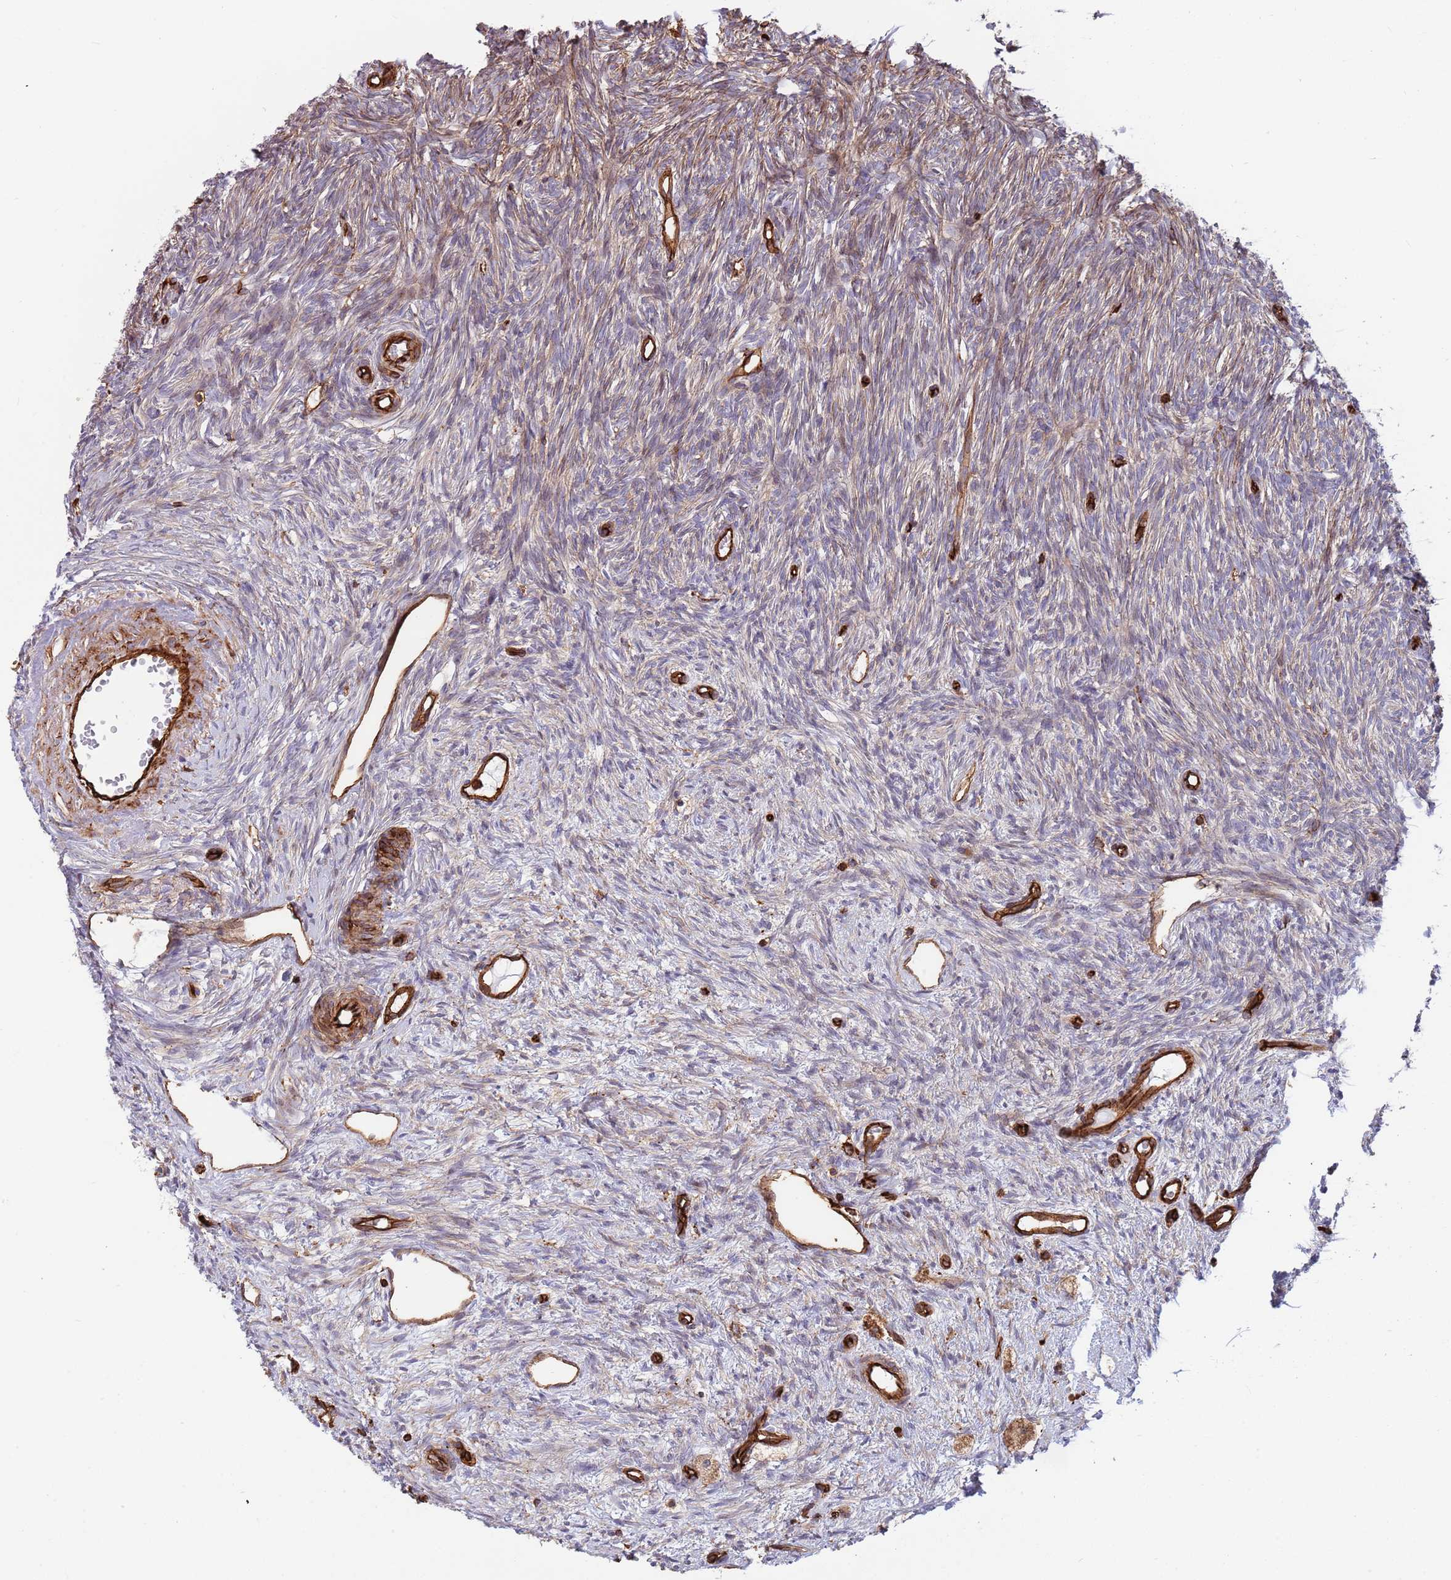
{"staining": {"intensity": "weak", "quantity": "25%-75%", "location": "cytoplasmic/membranous"}, "tissue": "ovary", "cell_type": "Ovarian stroma cells", "image_type": "normal", "snomed": [{"axis": "morphology", "description": "Normal tissue, NOS"}, {"axis": "topography", "description": "Ovary"}], "caption": "Weak cytoplasmic/membranous staining is identified in approximately 25%-75% of ovarian stroma cells in unremarkable ovary.", "gene": "KBTBD6", "patient": {"sex": "female", "age": 51}}